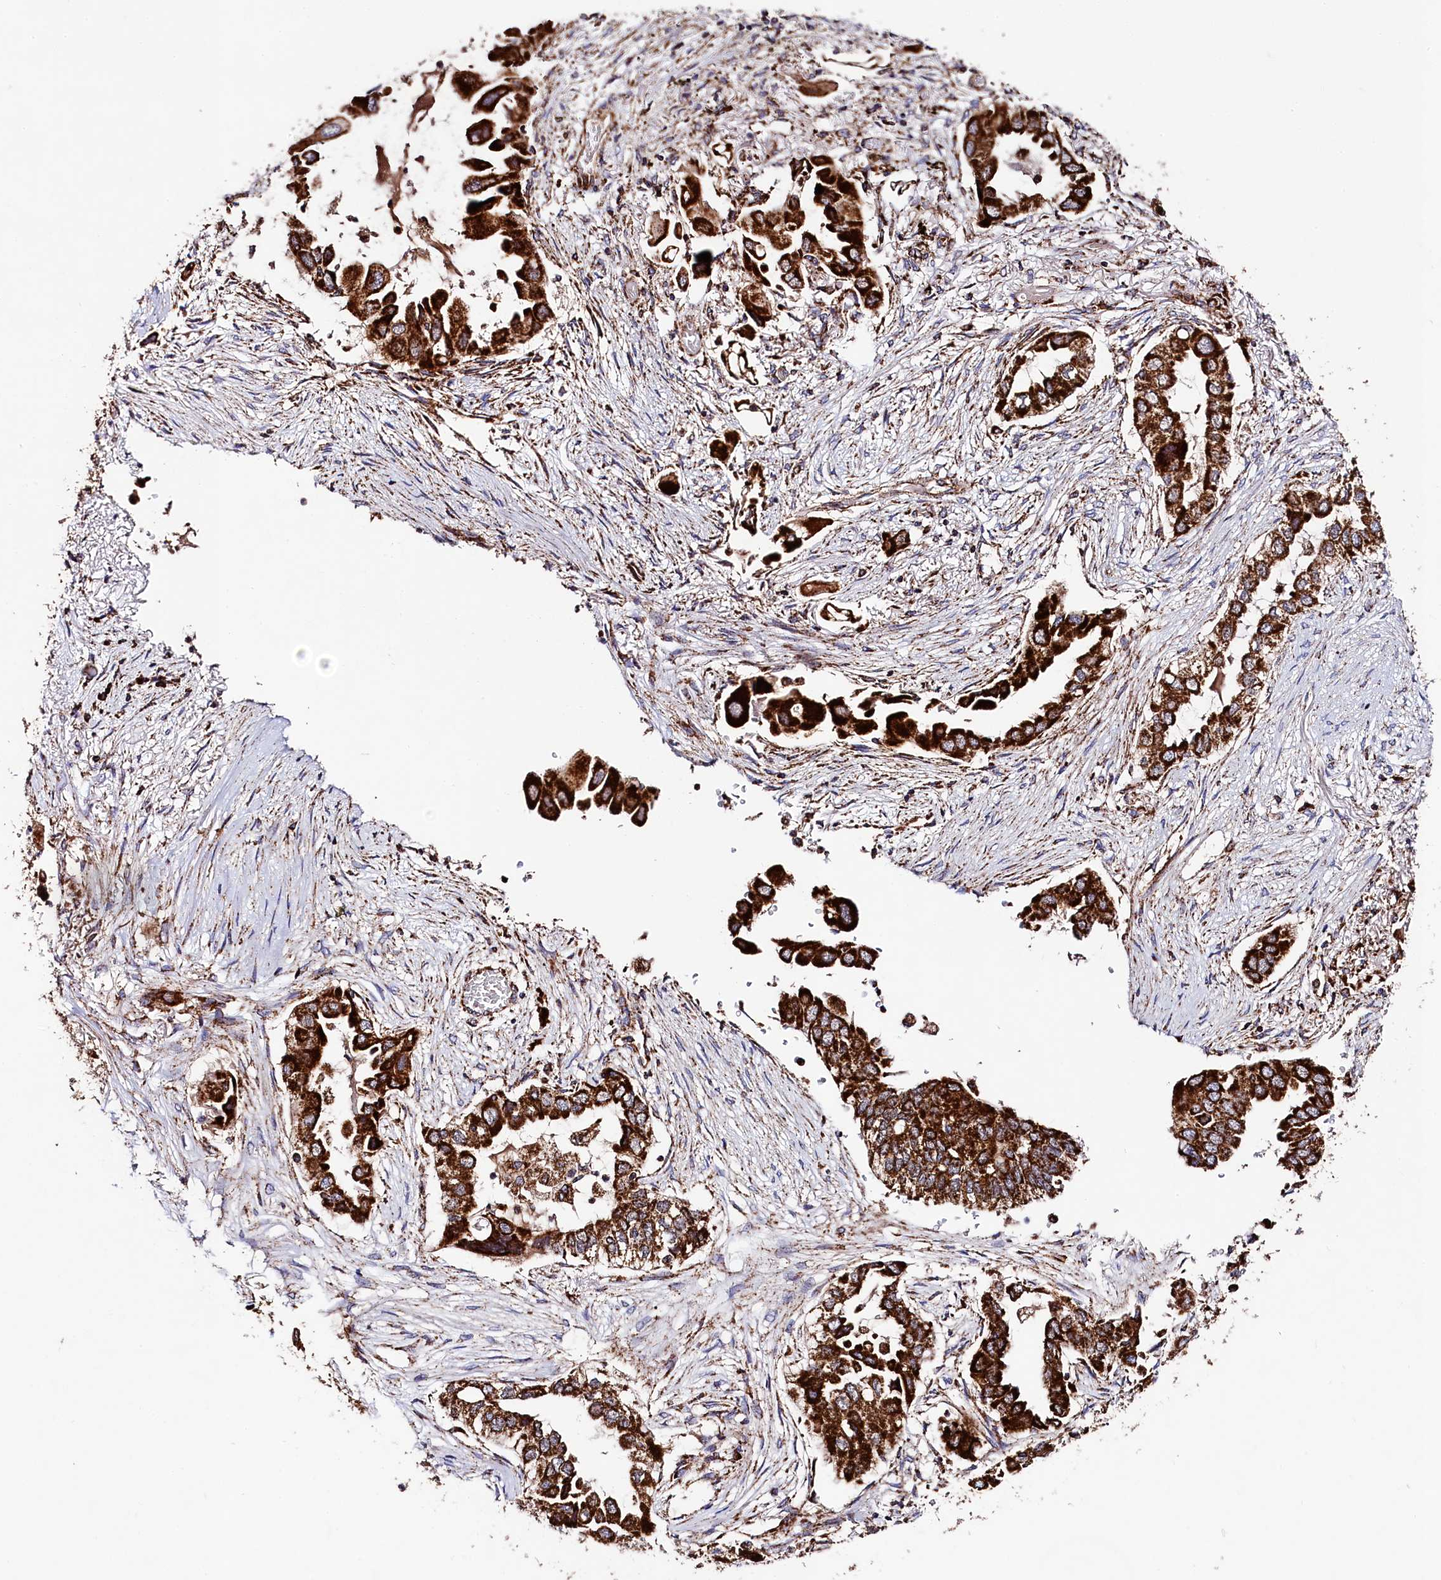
{"staining": {"intensity": "strong", "quantity": ">75%", "location": "cytoplasmic/membranous"}, "tissue": "lung cancer", "cell_type": "Tumor cells", "image_type": "cancer", "snomed": [{"axis": "morphology", "description": "Adenocarcinoma, NOS"}, {"axis": "topography", "description": "Lung"}], "caption": "Protein staining reveals strong cytoplasmic/membranous expression in about >75% of tumor cells in lung adenocarcinoma.", "gene": "CLYBL", "patient": {"sex": "female", "age": 76}}